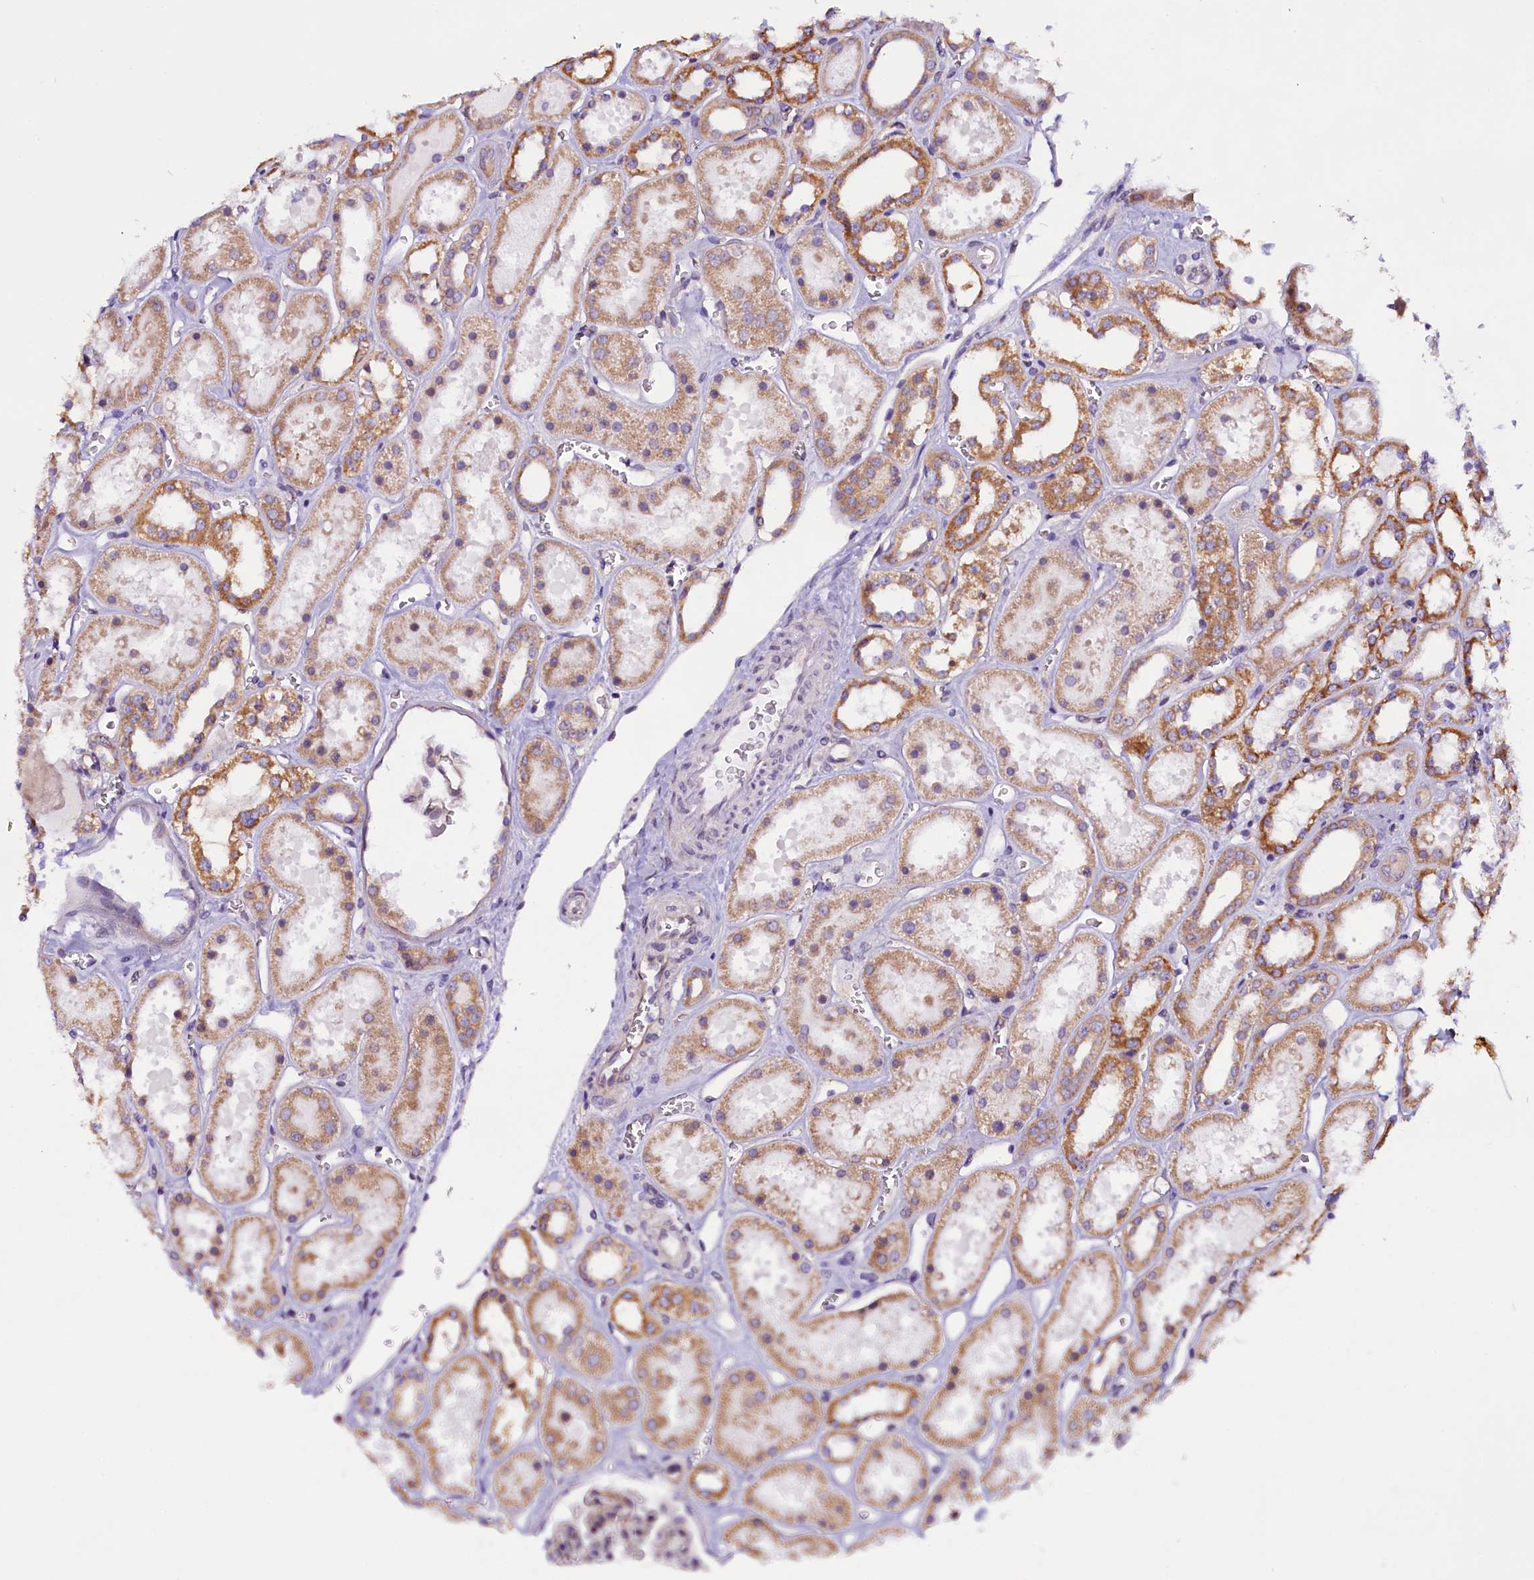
{"staining": {"intensity": "weak", "quantity": "25%-75%", "location": "cytoplasmic/membranous"}, "tissue": "kidney", "cell_type": "Cells in glomeruli", "image_type": "normal", "snomed": [{"axis": "morphology", "description": "Normal tissue, NOS"}, {"axis": "topography", "description": "Kidney"}], "caption": "A high-resolution image shows IHC staining of unremarkable kidney, which displays weak cytoplasmic/membranous staining in approximately 25%-75% of cells in glomeruli. The staining is performed using DAB (3,3'-diaminobenzidine) brown chromogen to label protein expression. The nuclei are counter-stained blue using hematoxylin.", "gene": "UACA", "patient": {"sex": "female", "age": 41}}